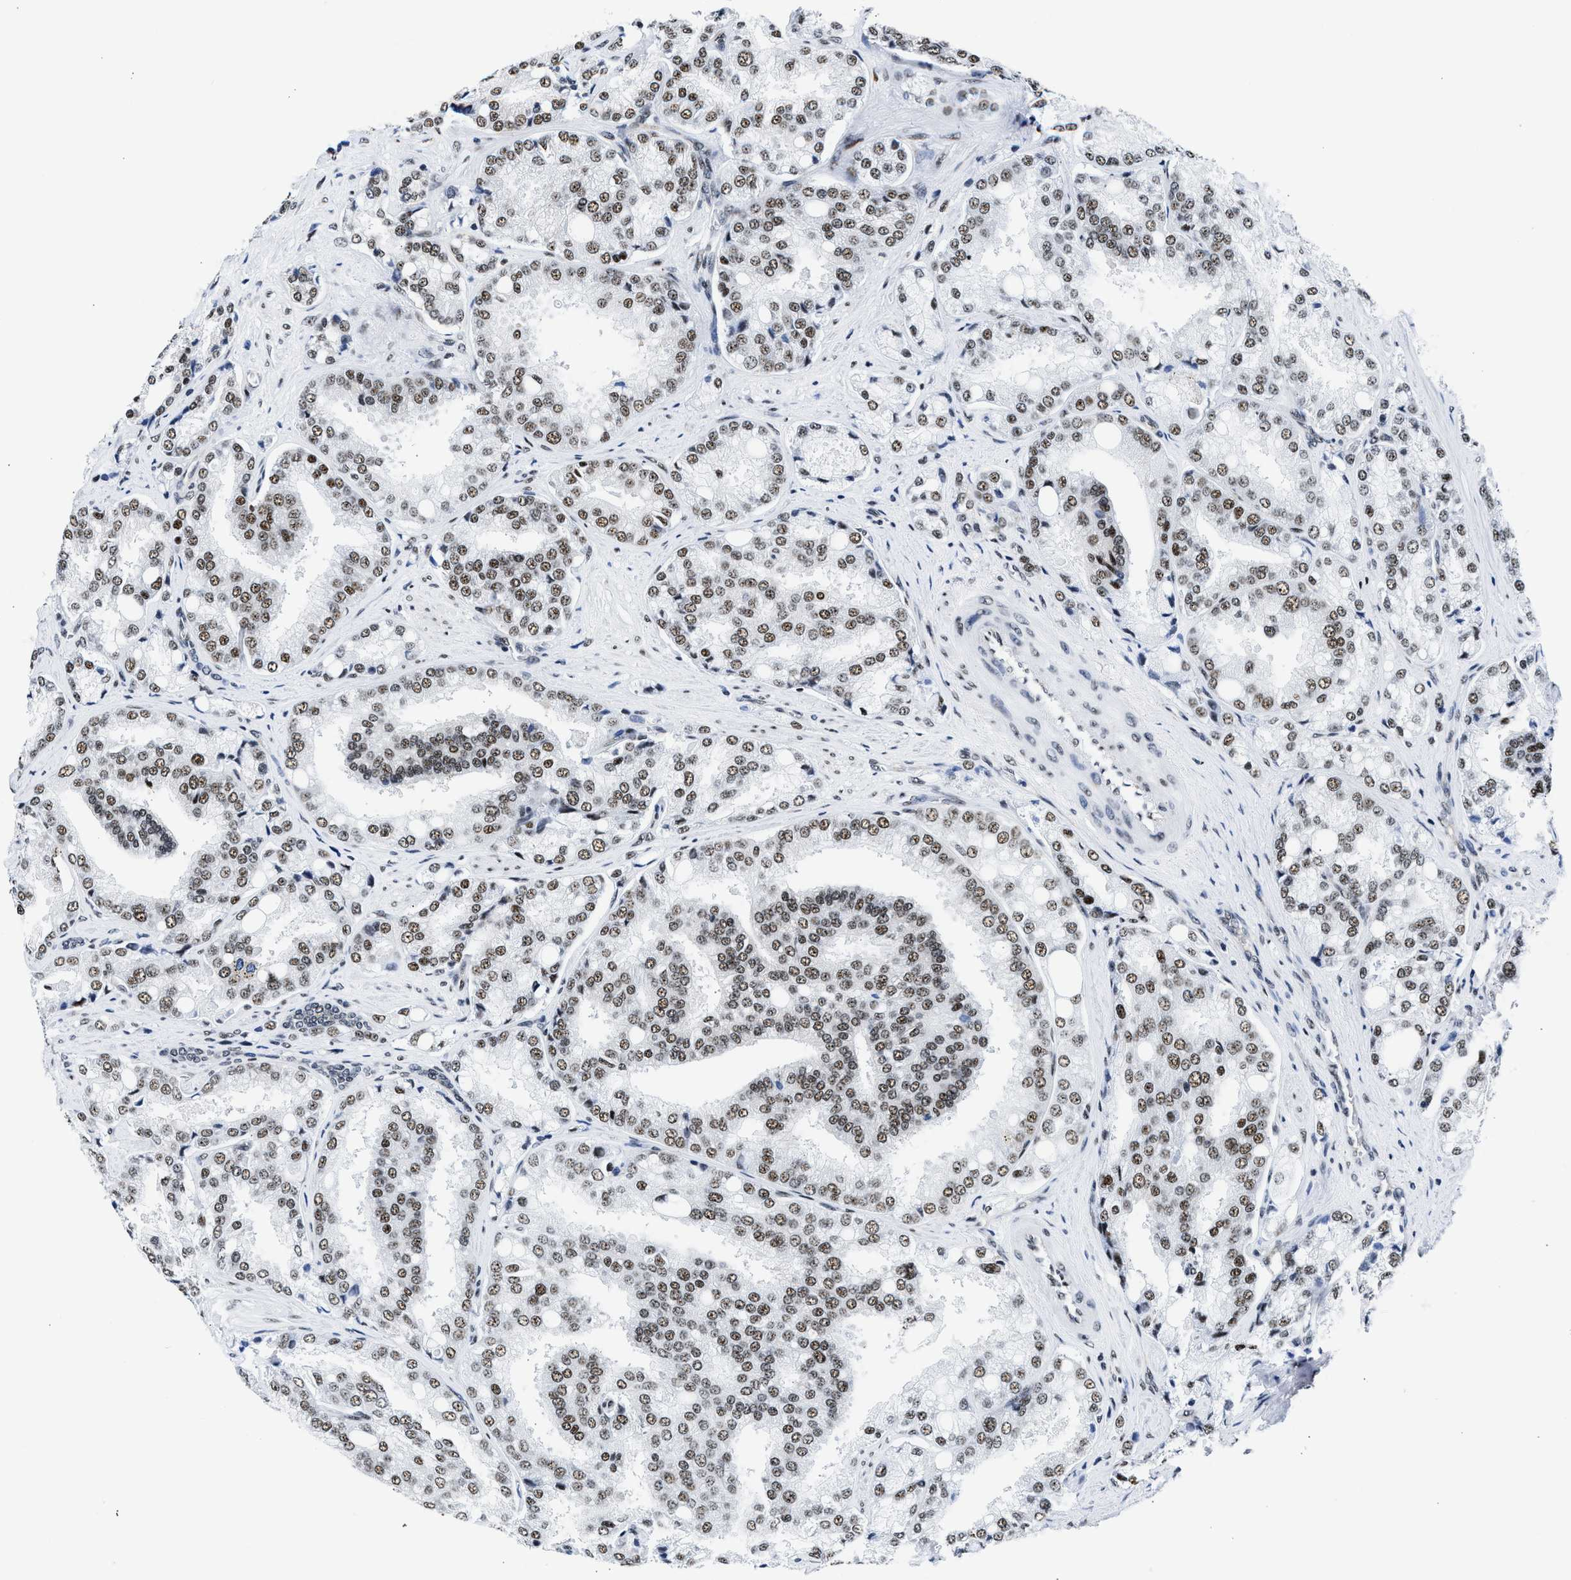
{"staining": {"intensity": "moderate", "quantity": ">75%", "location": "nuclear"}, "tissue": "prostate cancer", "cell_type": "Tumor cells", "image_type": "cancer", "snomed": [{"axis": "morphology", "description": "Adenocarcinoma, High grade"}, {"axis": "topography", "description": "Prostate"}], "caption": "This is an image of immunohistochemistry staining of prostate cancer (adenocarcinoma (high-grade)), which shows moderate expression in the nuclear of tumor cells.", "gene": "RBM8A", "patient": {"sex": "male", "age": 50}}